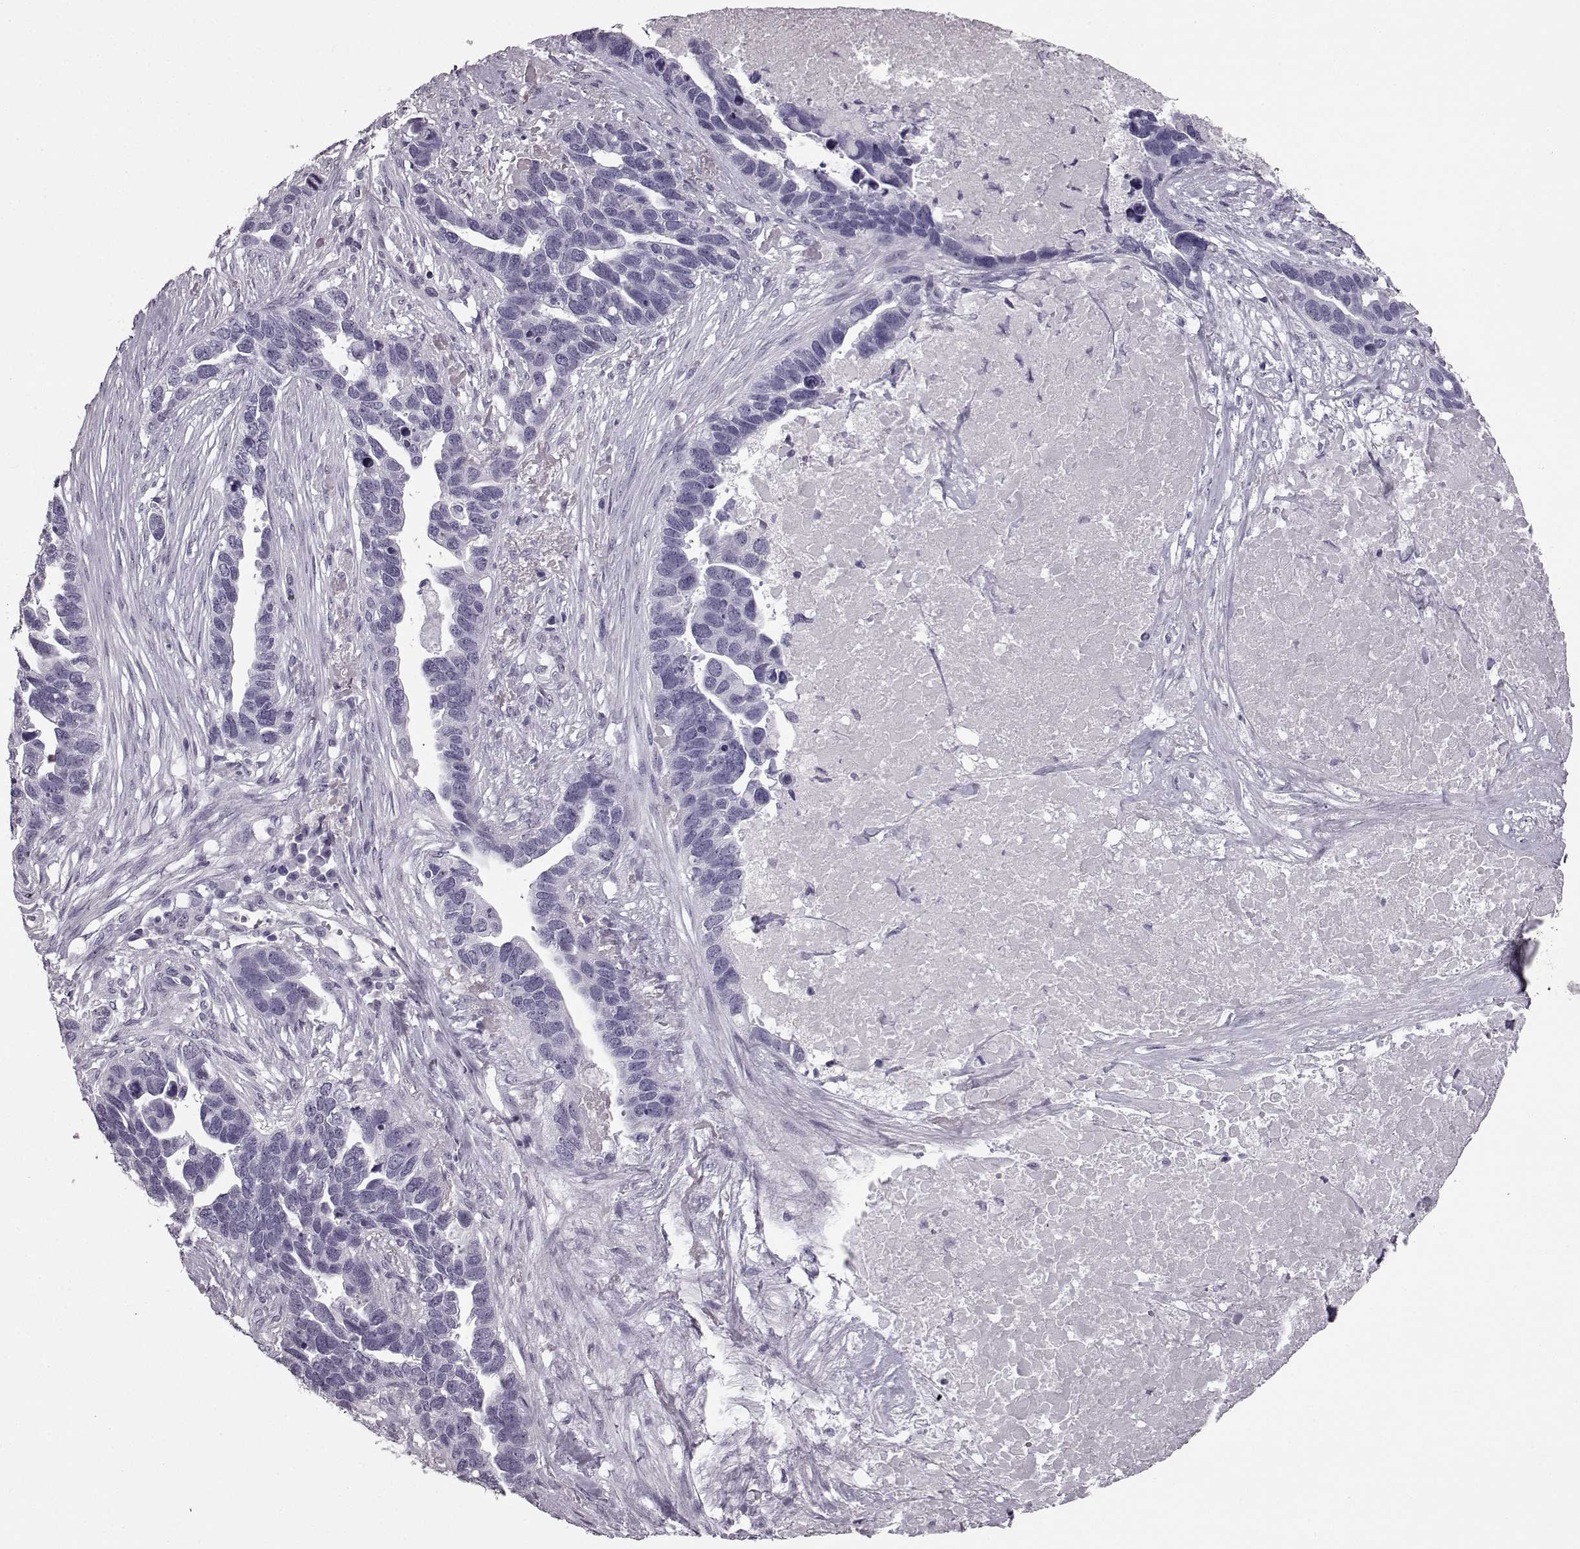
{"staining": {"intensity": "negative", "quantity": "none", "location": "none"}, "tissue": "ovarian cancer", "cell_type": "Tumor cells", "image_type": "cancer", "snomed": [{"axis": "morphology", "description": "Cystadenocarcinoma, serous, NOS"}, {"axis": "topography", "description": "Ovary"}], "caption": "Immunohistochemistry (IHC) image of neoplastic tissue: human ovarian cancer stained with DAB (3,3'-diaminobenzidine) displays no significant protein staining in tumor cells.", "gene": "PRPH2", "patient": {"sex": "female", "age": 54}}